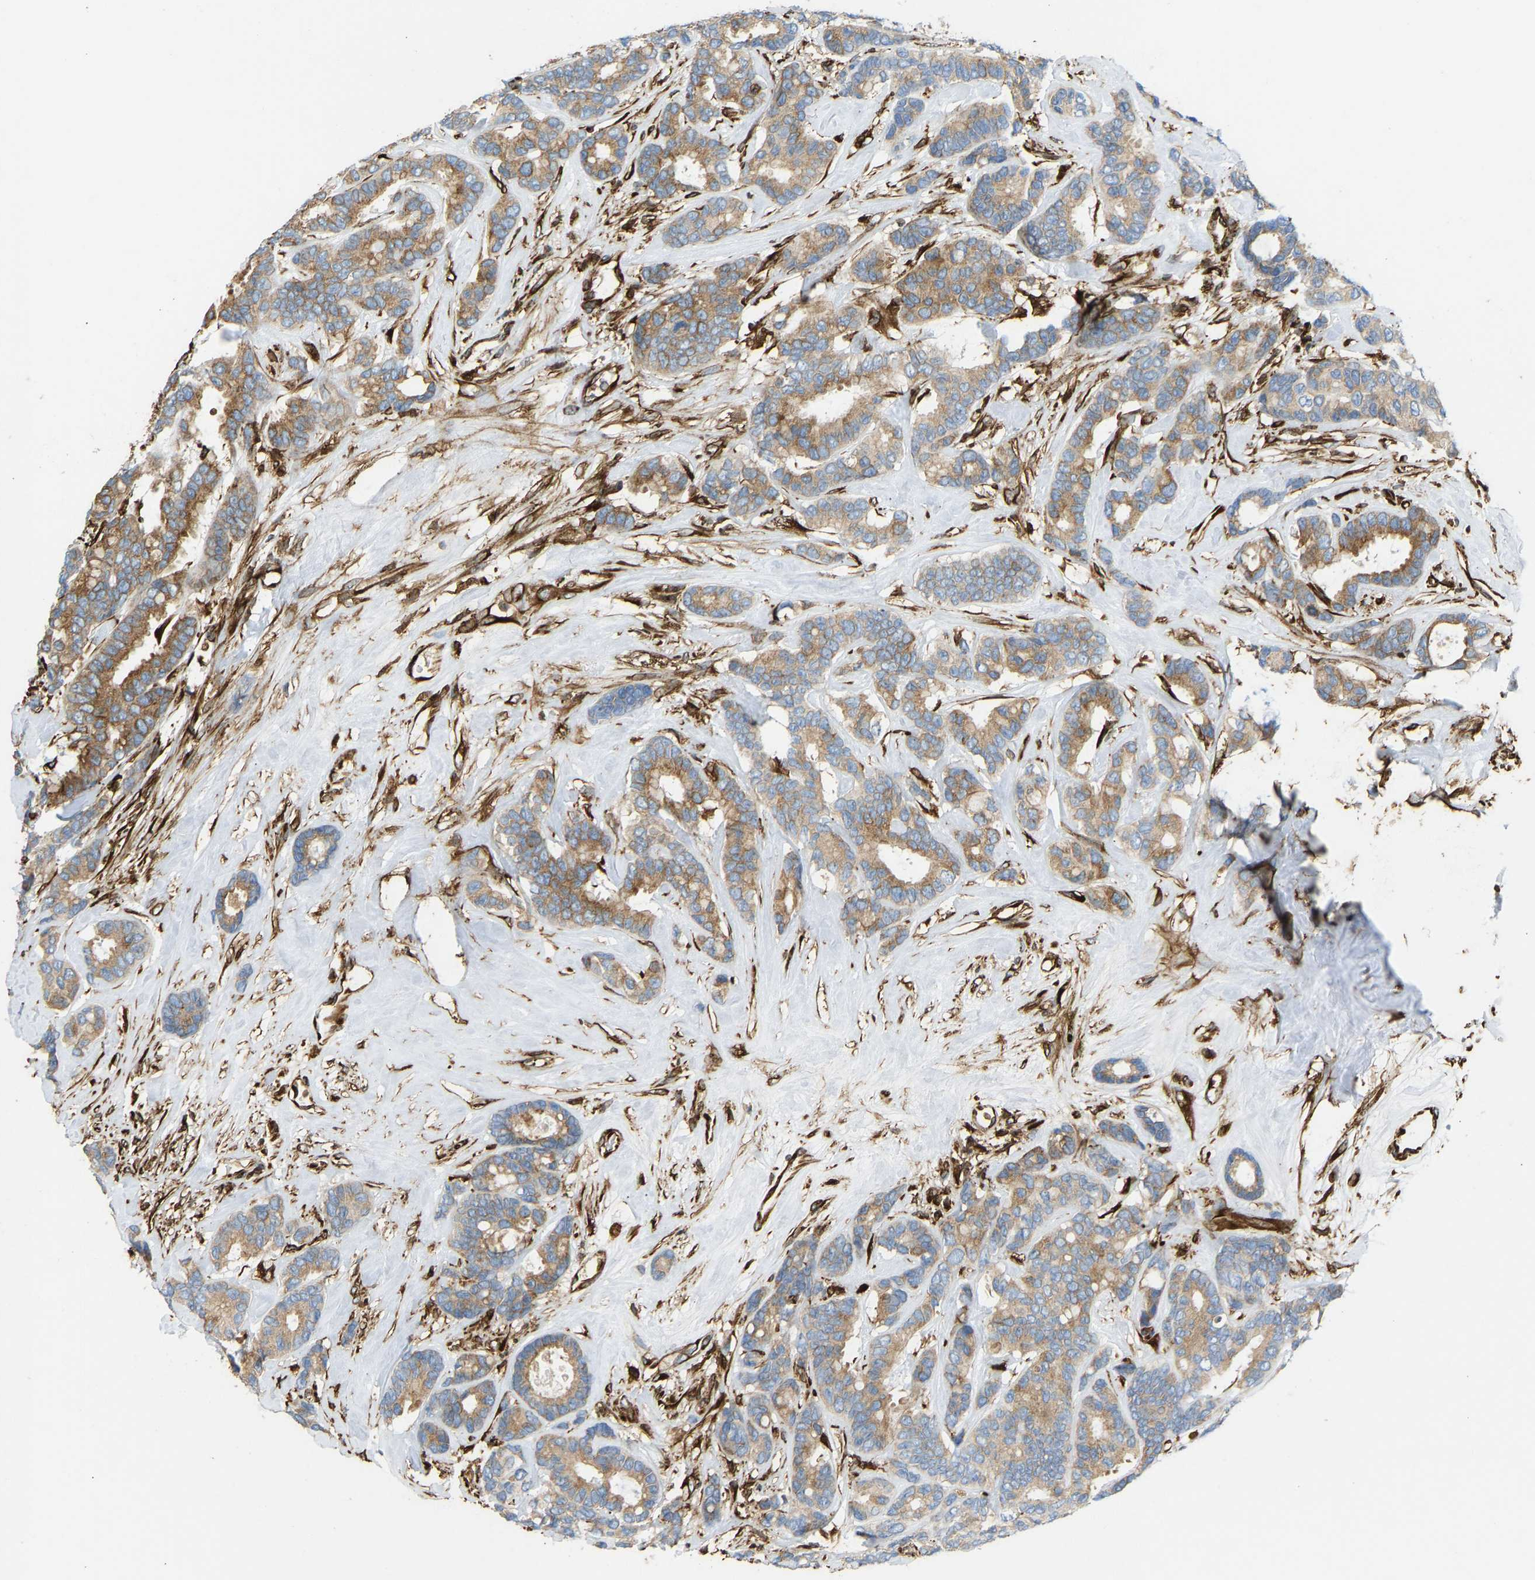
{"staining": {"intensity": "moderate", "quantity": ">75%", "location": "cytoplasmic/membranous"}, "tissue": "breast cancer", "cell_type": "Tumor cells", "image_type": "cancer", "snomed": [{"axis": "morphology", "description": "Duct carcinoma"}, {"axis": "topography", "description": "Breast"}], "caption": "Protein staining of breast cancer (invasive ductal carcinoma) tissue reveals moderate cytoplasmic/membranous staining in approximately >75% of tumor cells.", "gene": "BEX3", "patient": {"sex": "female", "age": 87}}